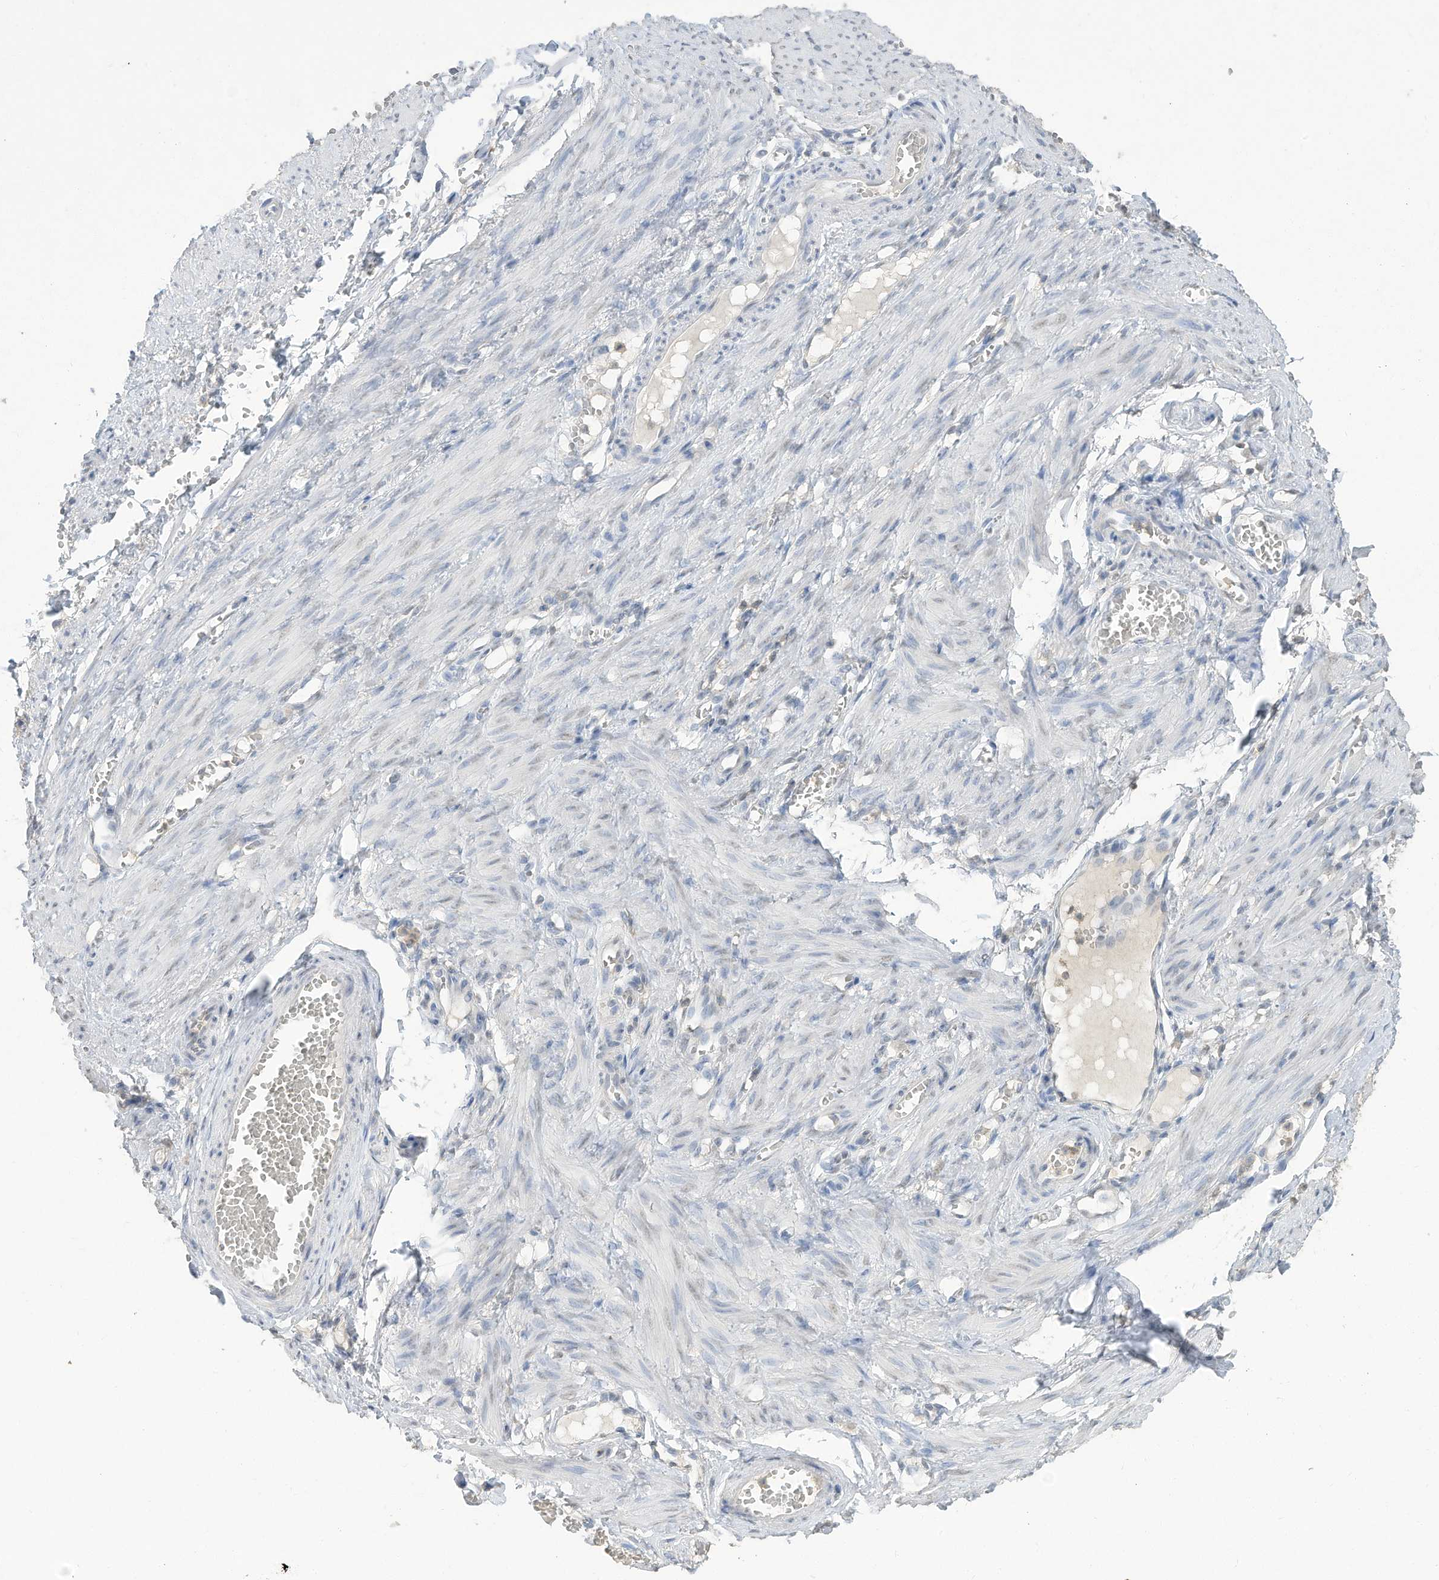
{"staining": {"intensity": "negative", "quantity": "none", "location": "none"}, "tissue": "adipose tissue", "cell_type": "Adipocytes", "image_type": "normal", "snomed": [{"axis": "morphology", "description": "Normal tissue, NOS"}, {"axis": "topography", "description": "Smooth muscle"}, {"axis": "topography", "description": "Peripheral nerve tissue"}], "caption": "The immunohistochemistry histopathology image has no significant staining in adipocytes of adipose tissue. (IHC, brightfield microscopy, high magnification).", "gene": "HAS3", "patient": {"sex": "female", "age": 39}}